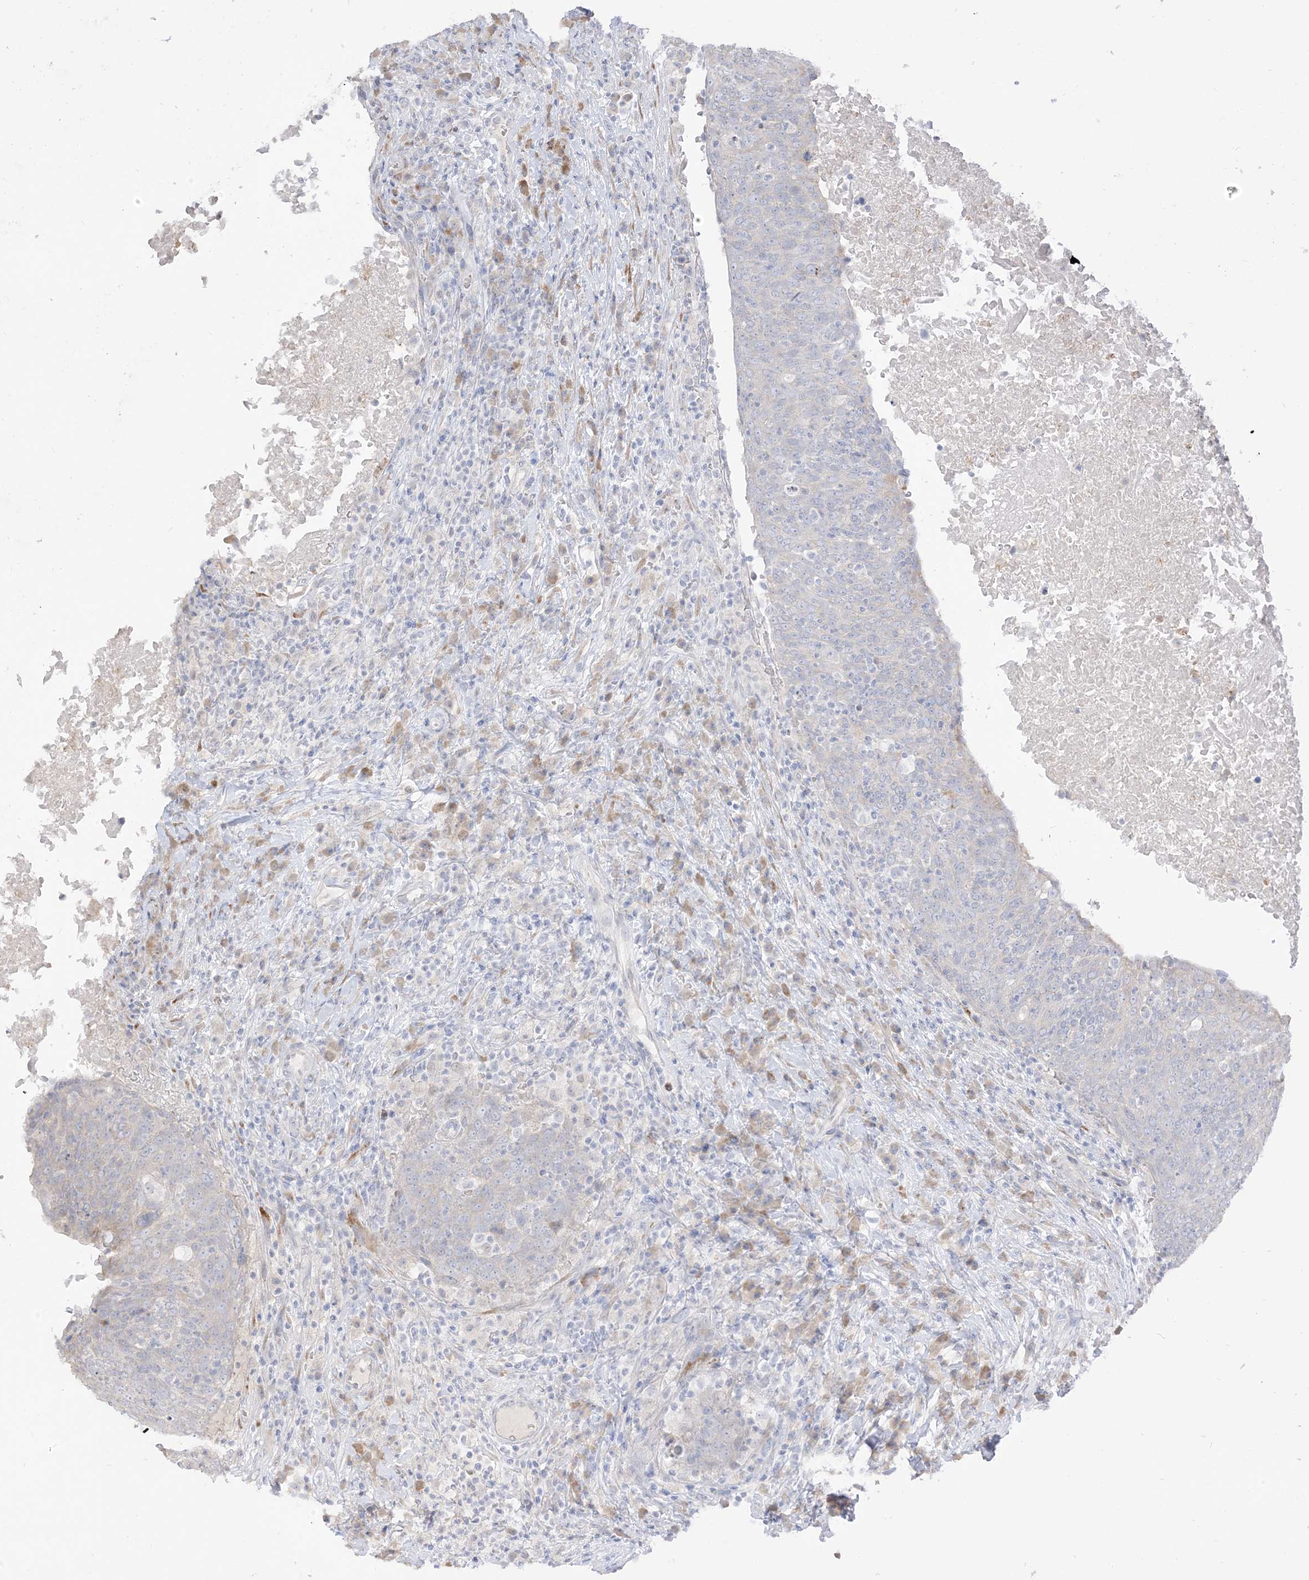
{"staining": {"intensity": "negative", "quantity": "none", "location": "none"}, "tissue": "head and neck cancer", "cell_type": "Tumor cells", "image_type": "cancer", "snomed": [{"axis": "morphology", "description": "Squamous cell carcinoma, NOS"}, {"axis": "morphology", "description": "Squamous cell carcinoma, metastatic, NOS"}, {"axis": "topography", "description": "Lymph node"}, {"axis": "topography", "description": "Head-Neck"}], "caption": "Tumor cells are negative for protein expression in human squamous cell carcinoma (head and neck).", "gene": "LOXL3", "patient": {"sex": "male", "age": 62}}